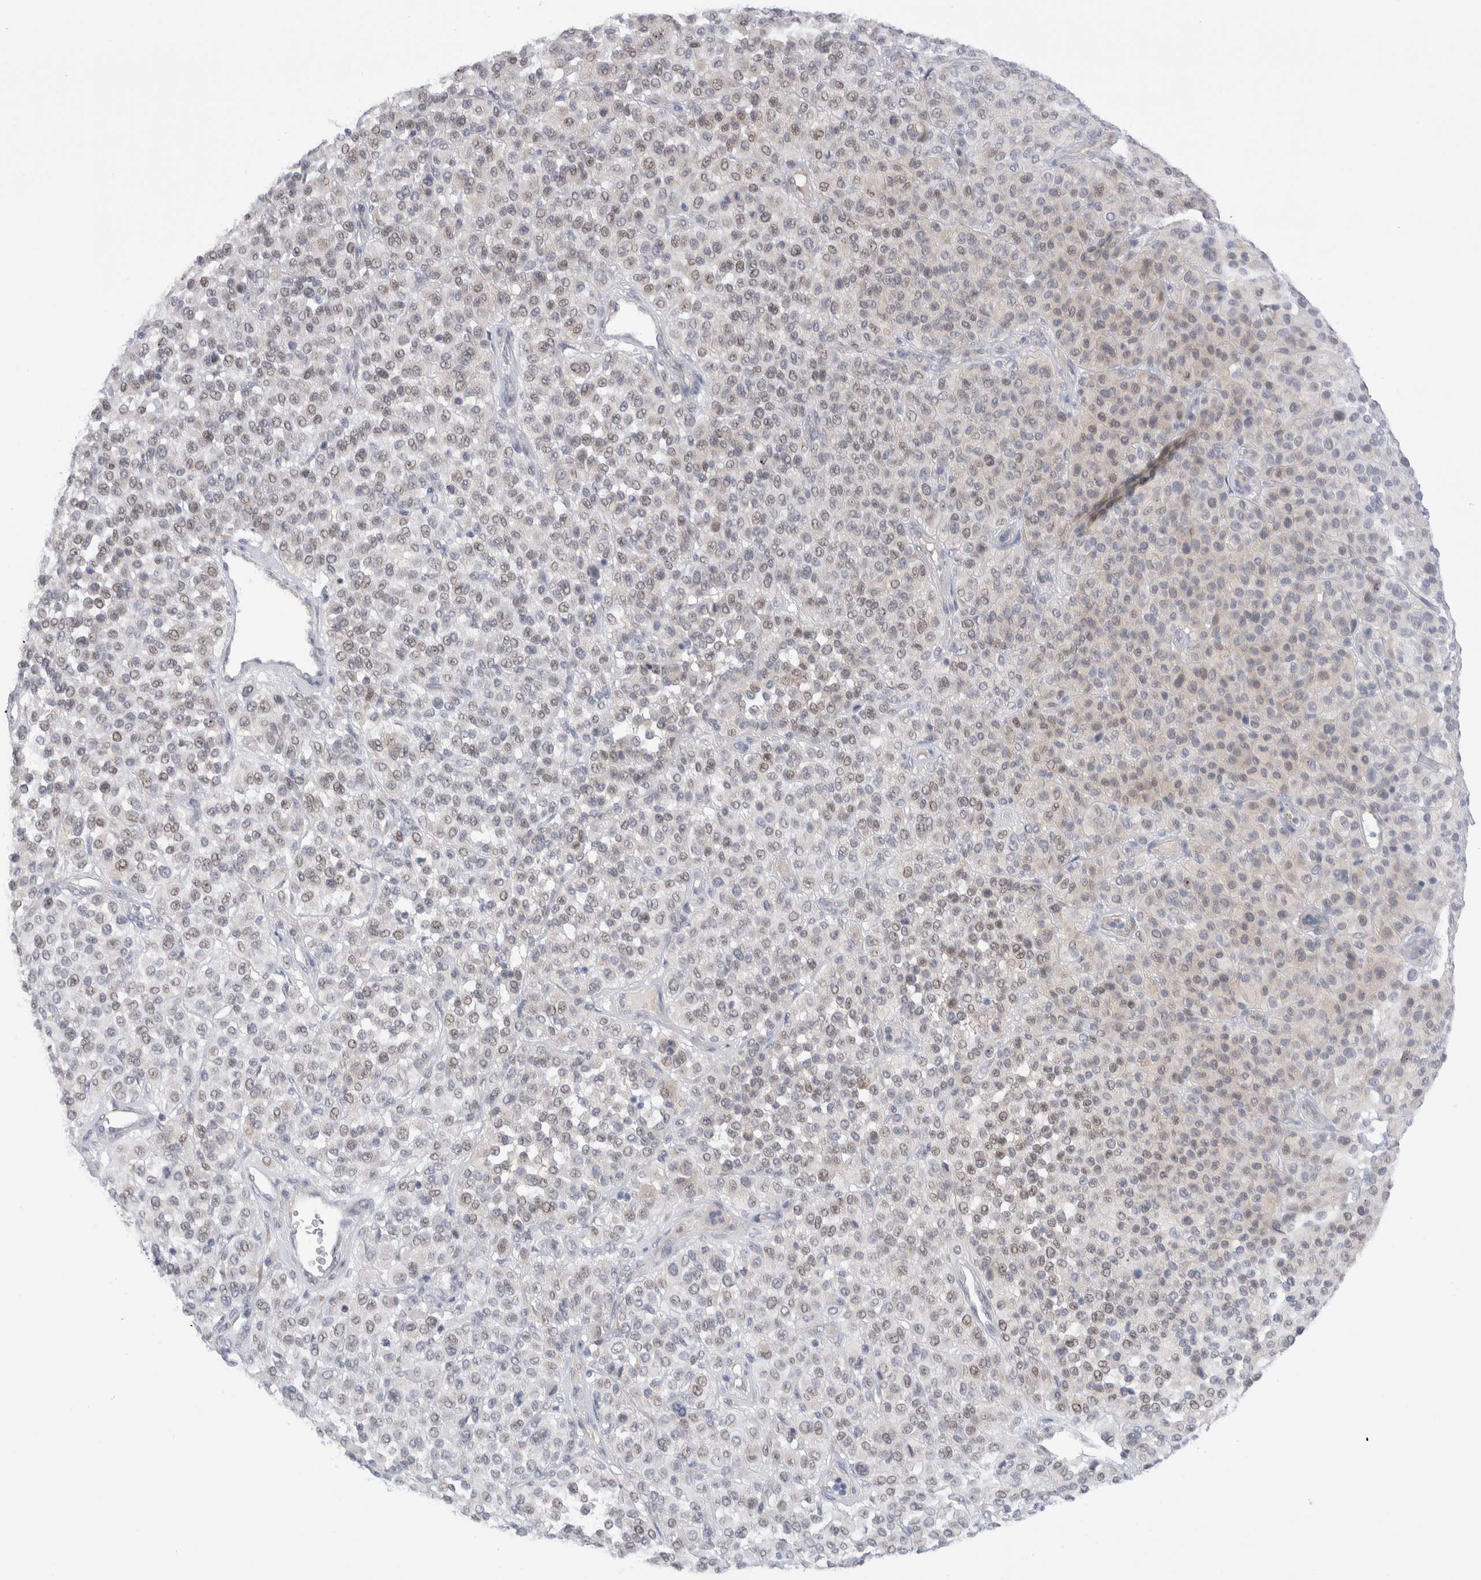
{"staining": {"intensity": "weak", "quantity": "<25%", "location": "cytoplasmic/membranous"}, "tissue": "melanoma", "cell_type": "Tumor cells", "image_type": "cancer", "snomed": [{"axis": "morphology", "description": "Malignant melanoma, Metastatic site"}, {"axis": "topography", "description": "Pancreas"}], "caption": "The histopathology image shows no significant positivity in tumor cells of malignant melanoma (metastatic site).", "gene": "C1orf112", "patient": {"sex": "female", "age": 30}}